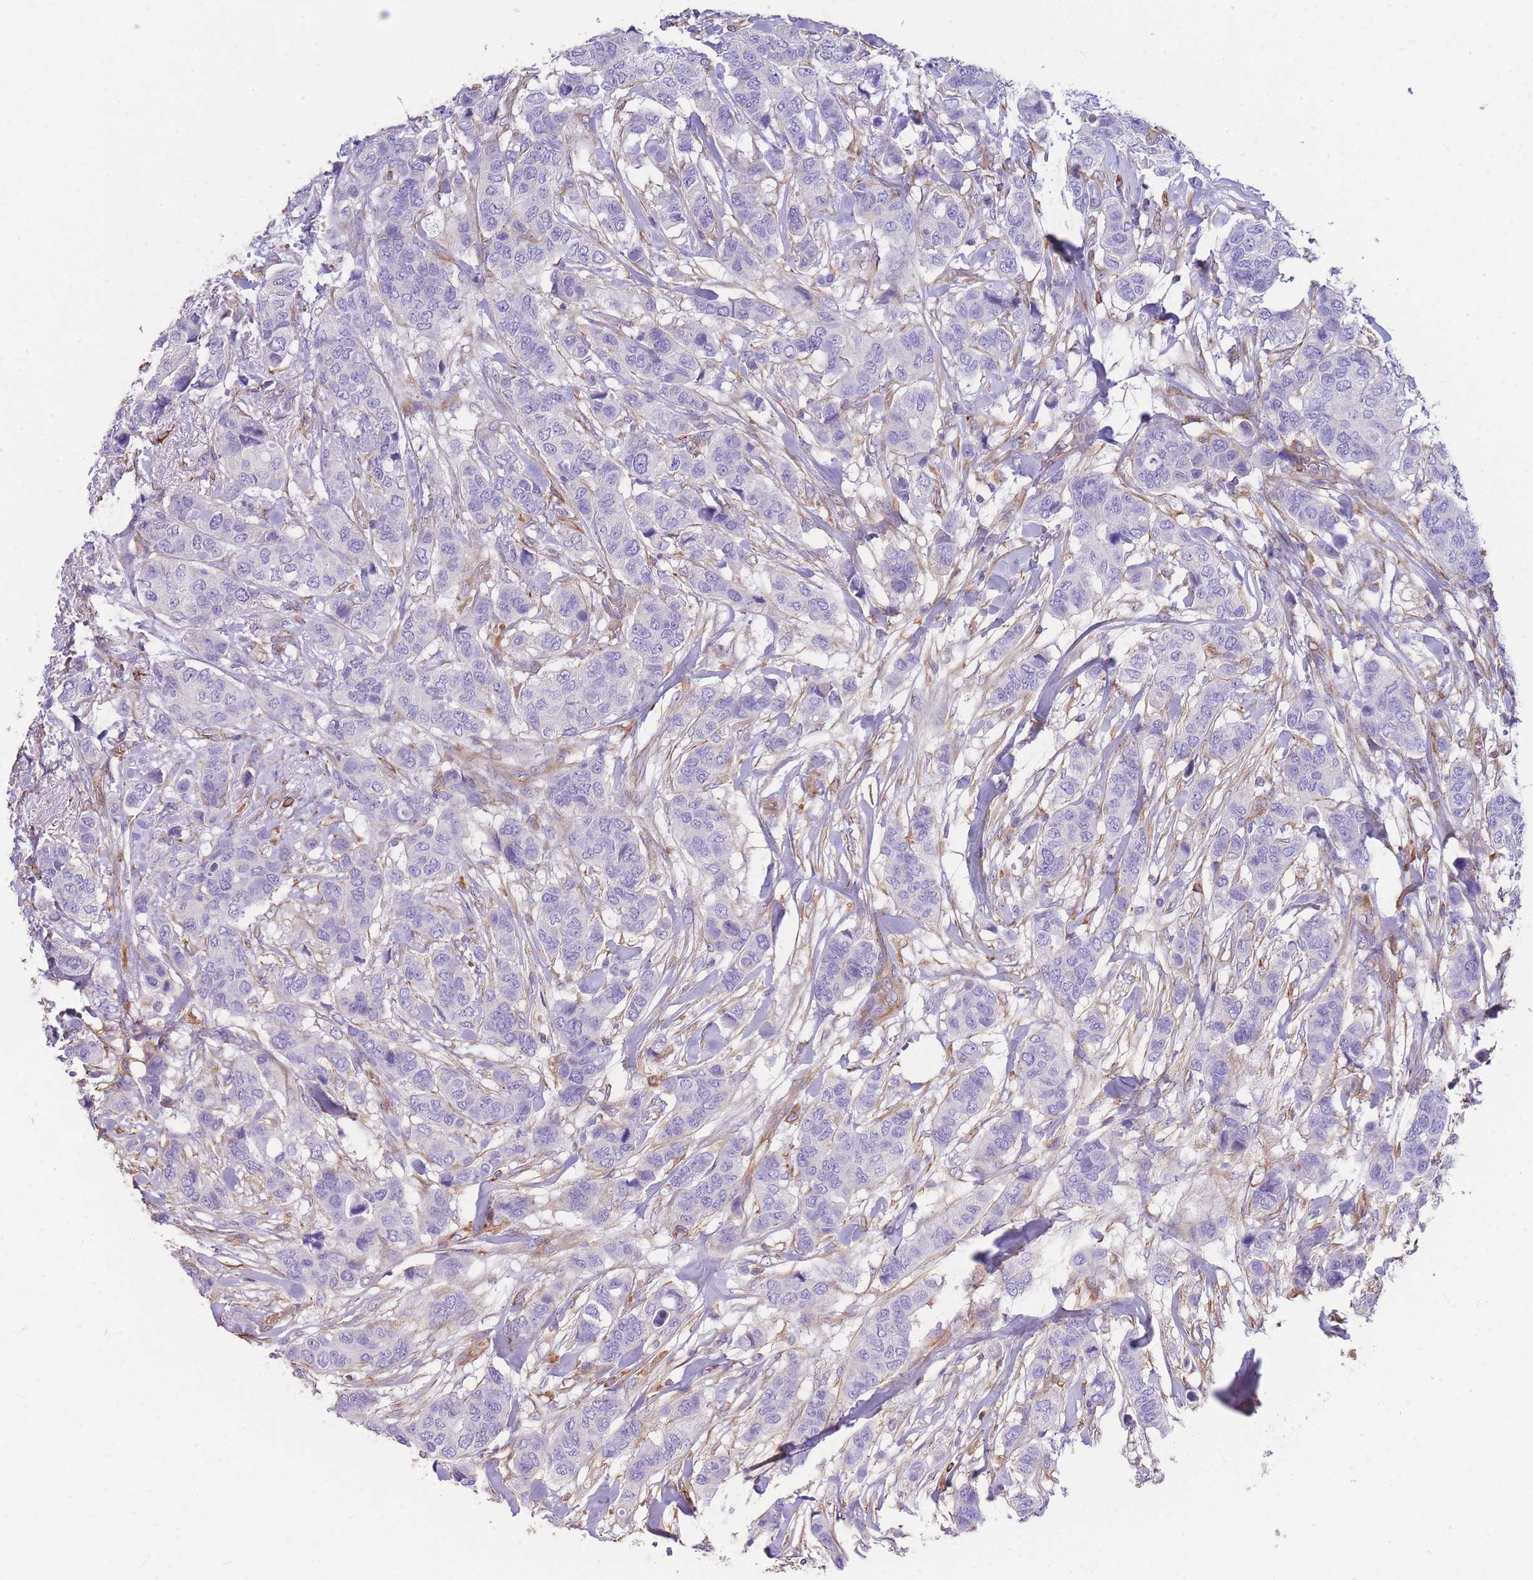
{"staining": {"intensity": "negative", "quantity": "none", "location": "none"}, "tissue": "breast cancer", "cell_type": "Tumor cells", "image_type": "cancer", "snomed": [{"axis": "morphology", "description": "Lobular carcinoma"}, {"axis": "topography", "description": "Breast"}], "caption": "This micrograph is of breast cancer (lobular carcinoma) stained with immunohistochemistry (IHC) to label a protein in brown with the nuclei are counter-stained blue. There is no positivity in tumor cells.", "gene": "ANKRD53", "patient": {"sex": "female", "age": 51}}